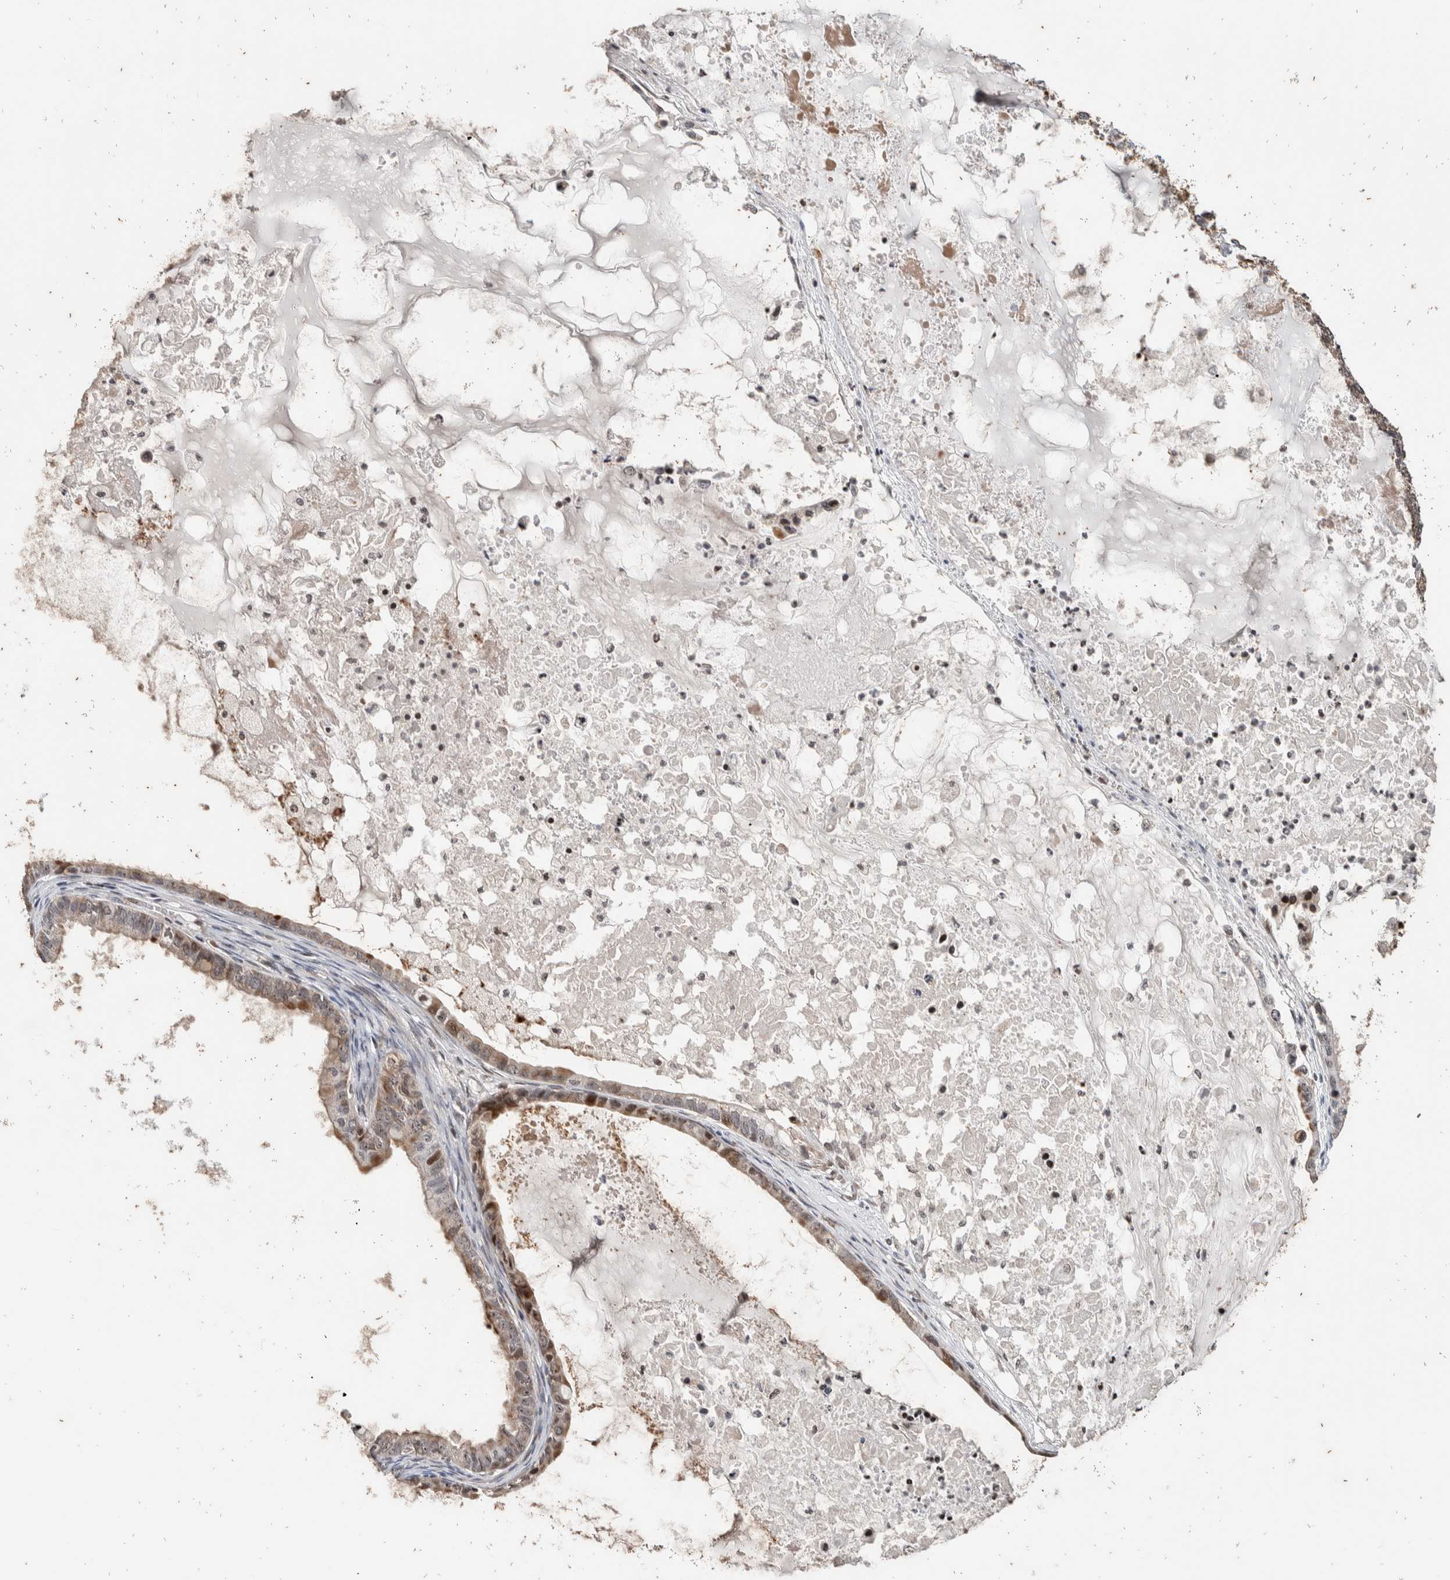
{"staining": {"intensity": "moderate", "quantity": "<25%", "location": "cytoplasmic/membranous"}, "tissue": "ovarian cancer", "cell_type": "Tumor cells", "image_type": "cancer", "snomed": [{"axis": "morphology", "description": "Cystadenocarcinoma, mucinous, NOS"}, {"axis": "topography", "description": "Ovary"}], "caption": "Tumor cells display low levels of moderate cytoplasmic/membranous positivity in approximately <25% of cells in ovarian cancer.", "gene": "ATXN7L1", "patient": {"sex": "female", "age": 80}}